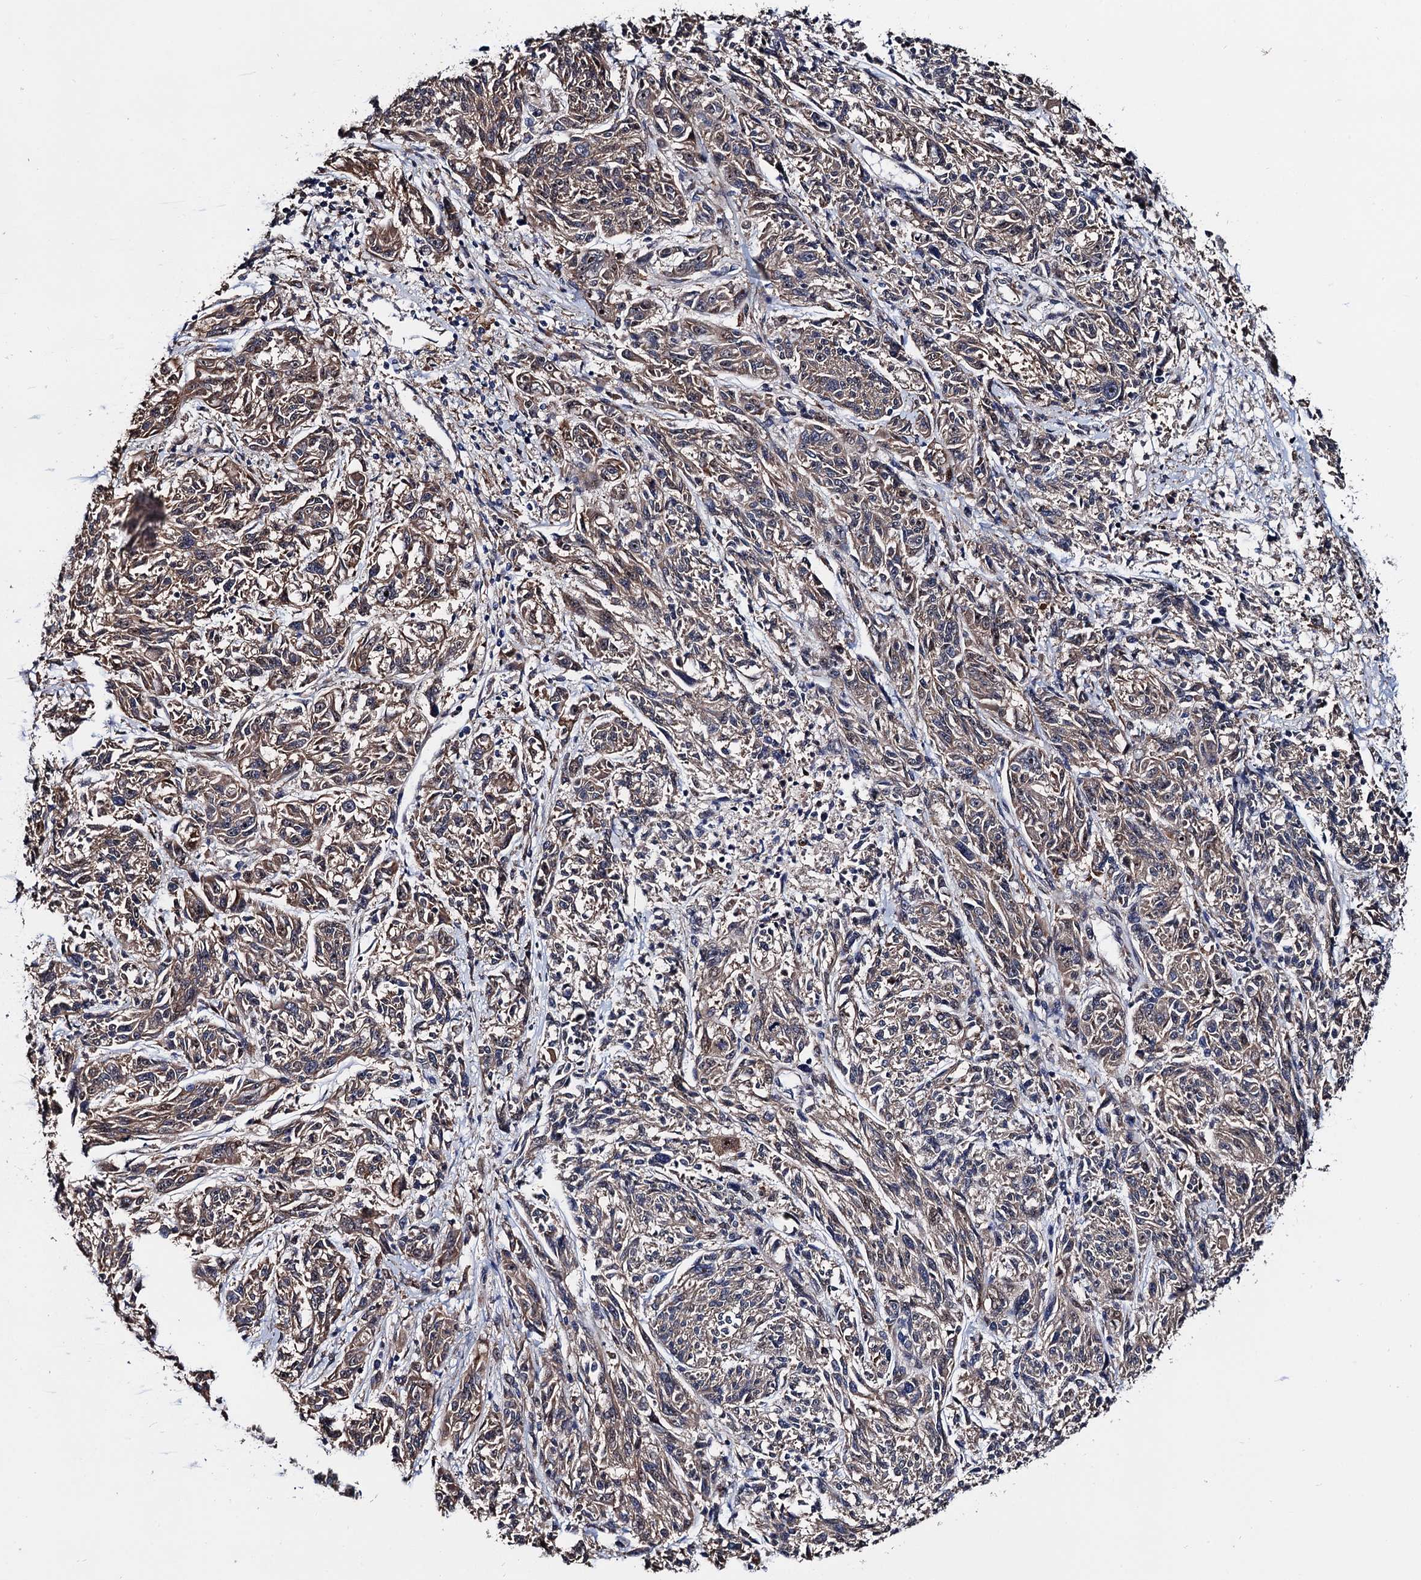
{"staining": {"intensity": "weak", "quantity": ">75%", "location": "cytoplasmic/membranous"}, "tissue": "melanoma", "cell_type": "Tumor cells", "image_type": "cancer", "snomed": [{"axis": "morphology", "description": "Malignant melanoma, NOS"}, {"axis": "topography", "description": "Skin"}], "caption": "DAB (3,3'-diaminobenzidine) immunohistochemical staining of melanoma displays weak cytoplasmic/membranous protein expression in approximately >75% of tumor cells.", "gene": "TRMT112", "patient": {"sex": "male", "age": 53}}